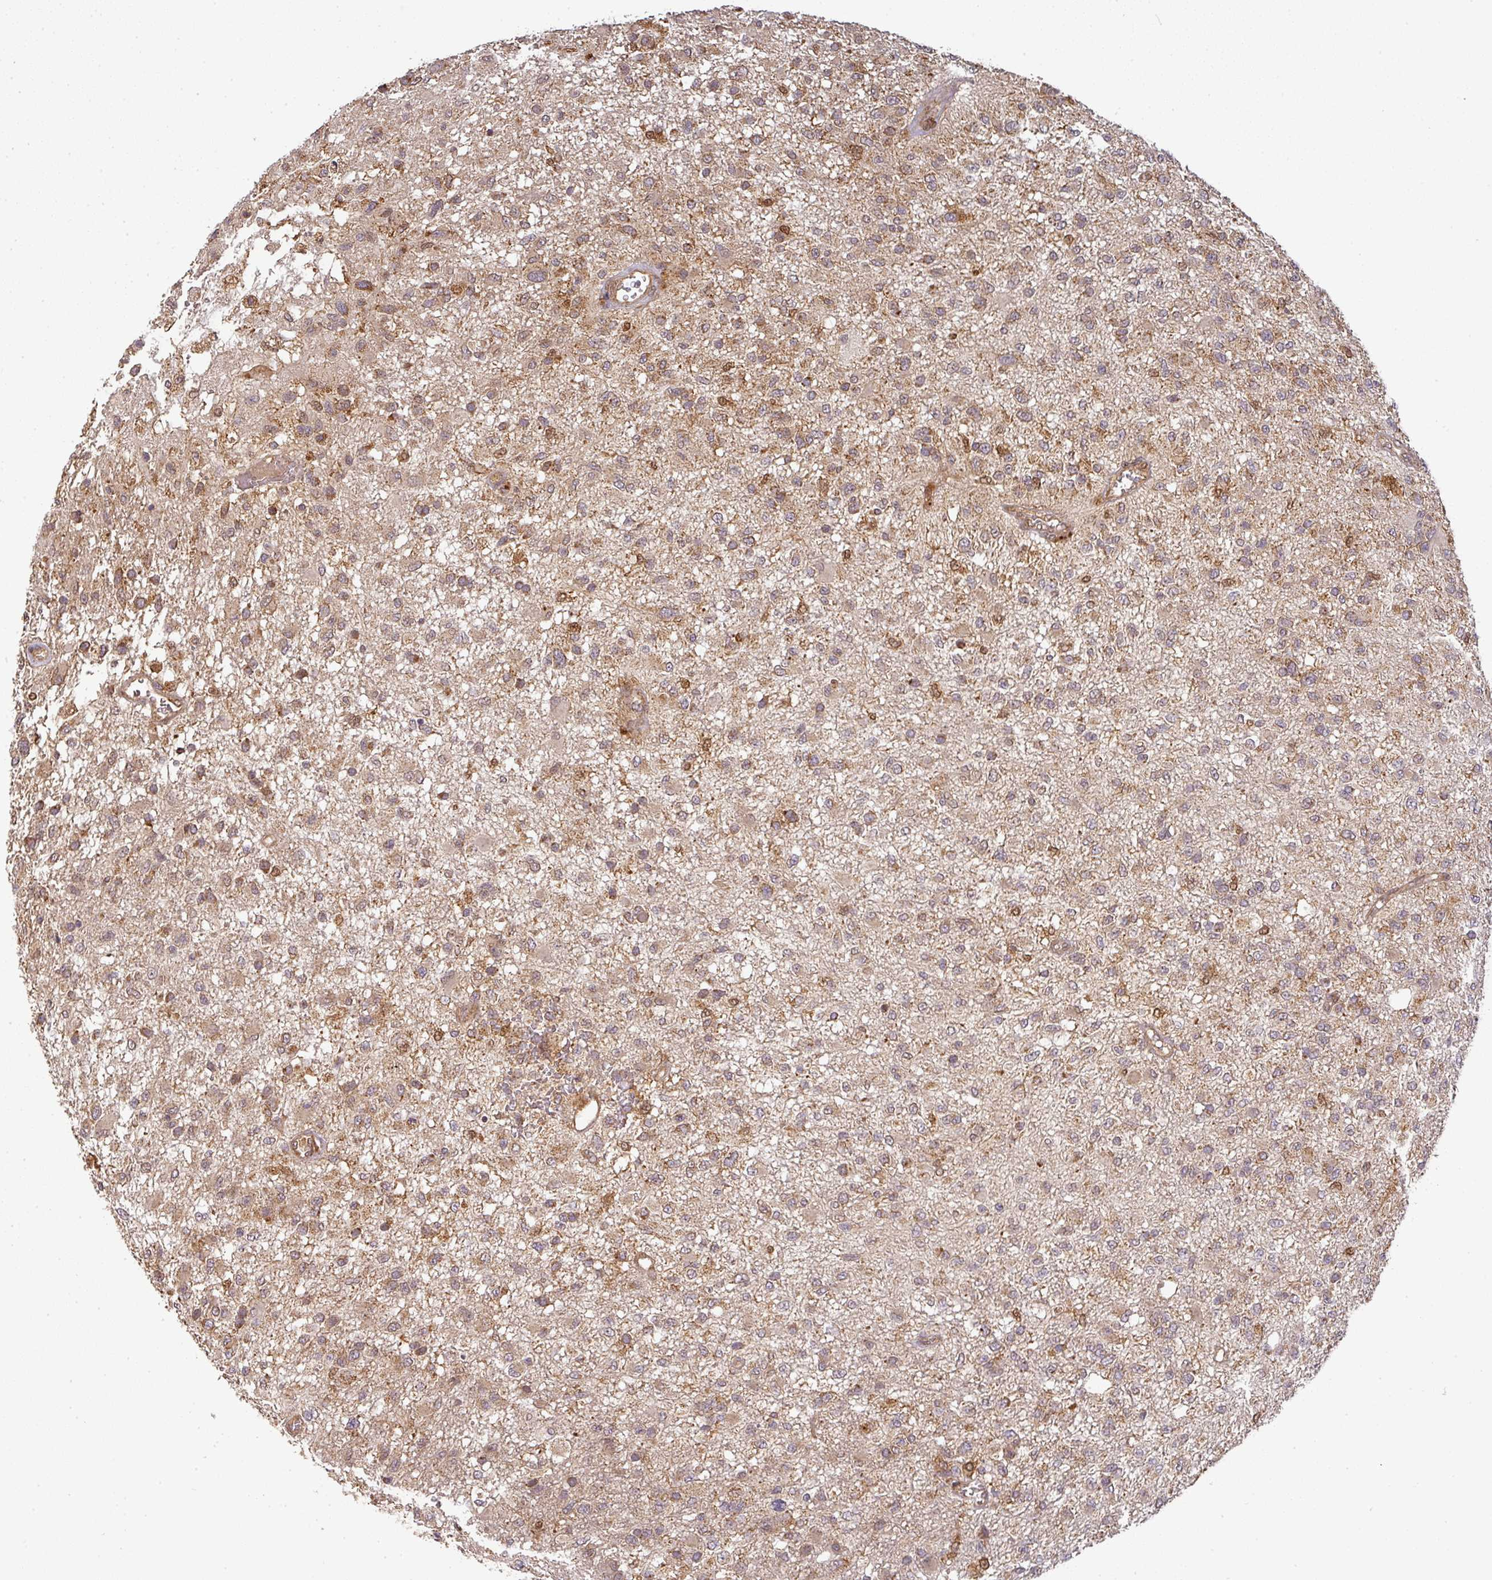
{"staining": {"intensity": "moderate", "quantity": "25%-75%", "location": "cytoplasmic/membranous"}, "tissue": "glioma", "cell_type": "Tumor cells", "image_type": "cancer", "snomed": [{"axis": "morphology", "description": "Glioma, malignant, High grade"}, {"axis": "topography", "description": "Brain"}], "caption": "High-grade glioma (malignant) tissue shows moderate cytoplasmic/membranous expression in approximately 25%-75% of tumor cells", "gene": "MALSU1", "patient": {"sex": "female", "age": 74}}